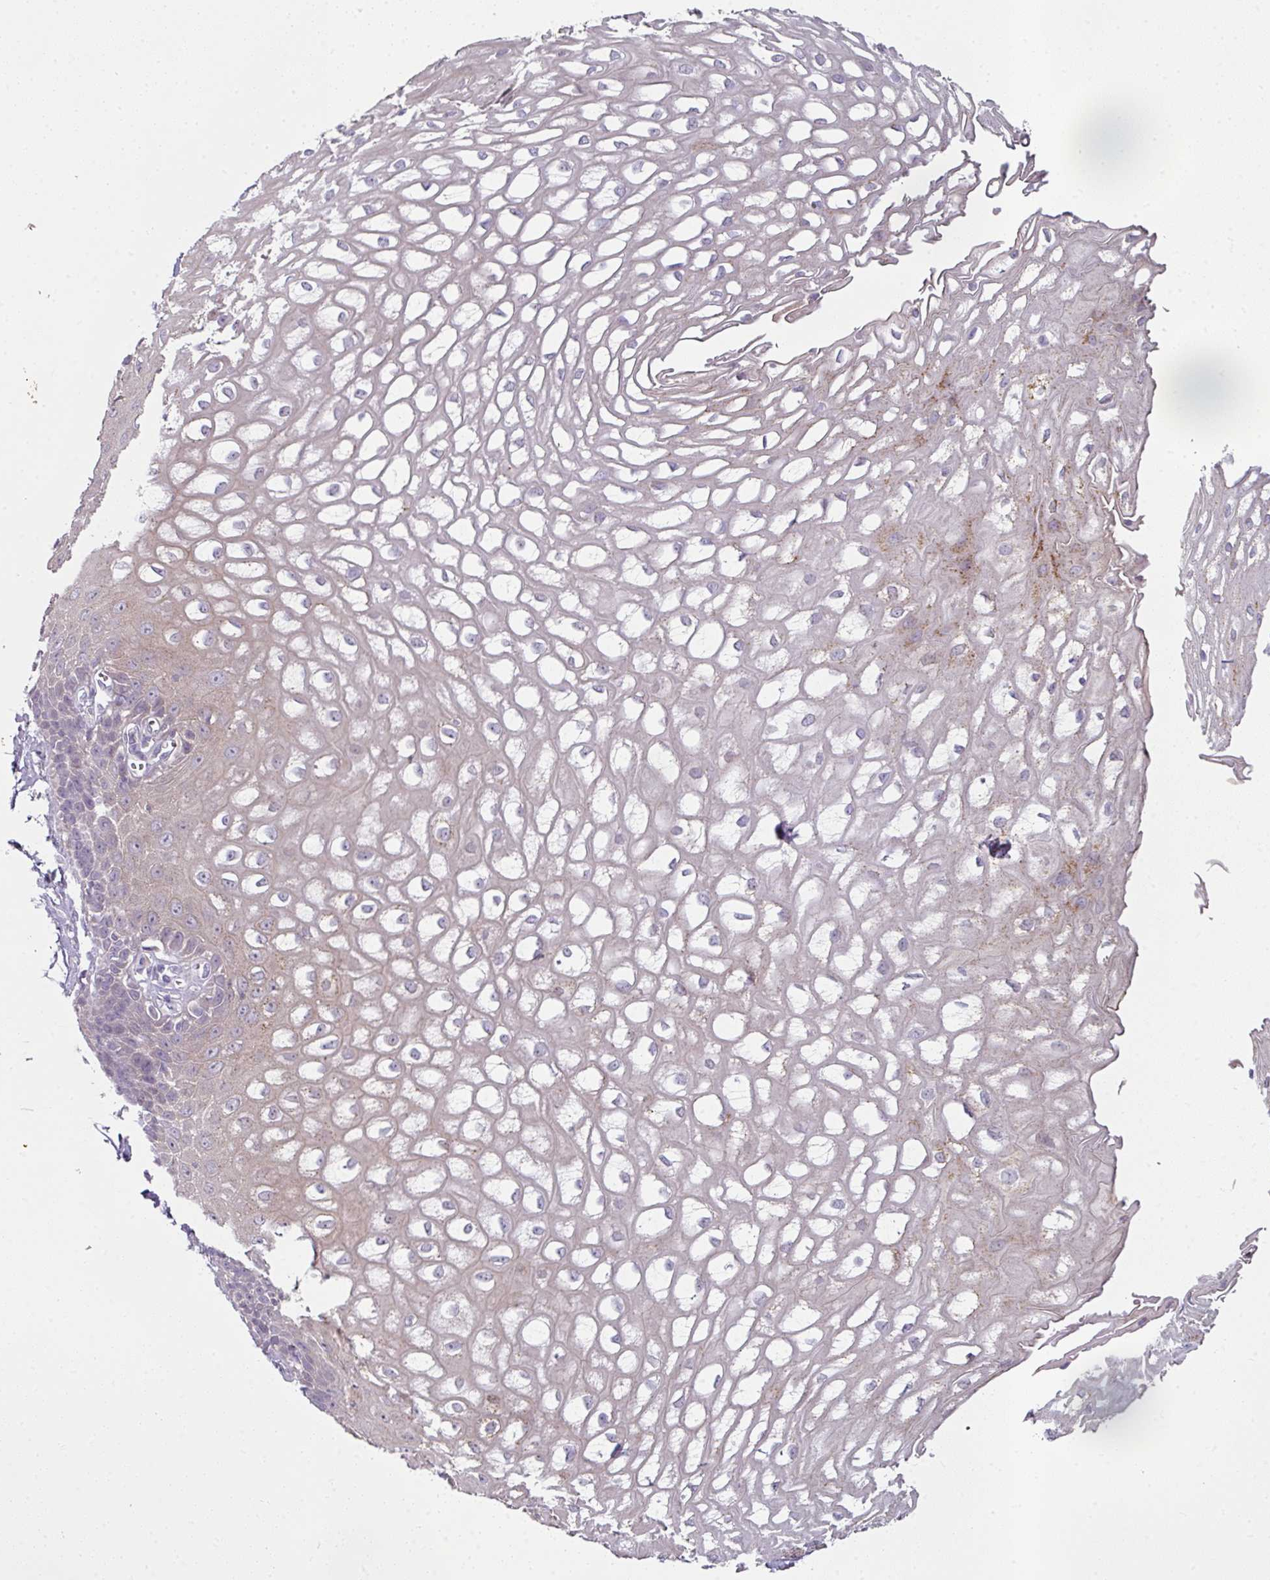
{"staining": {"intensity": "weak", "quantity": "<25%", "location": "cytoplasmic/membranous"}, "tissue": "esophagus", "cell_type": "Squamous epithelial cells", "image_type": "normal", "snomed": [{"axis": "morphology", "description": "Normal tissue, NOS"}, {"axis": "topography", "description": "Esophagus"}], "caption": "A high-resolution histopathology image shows IHC staining of benign esophagus, which shows no significant expression in squamous epithelial cells.", "gene": "FHAD1", "patient": {"sex": "male", "age": 67}}